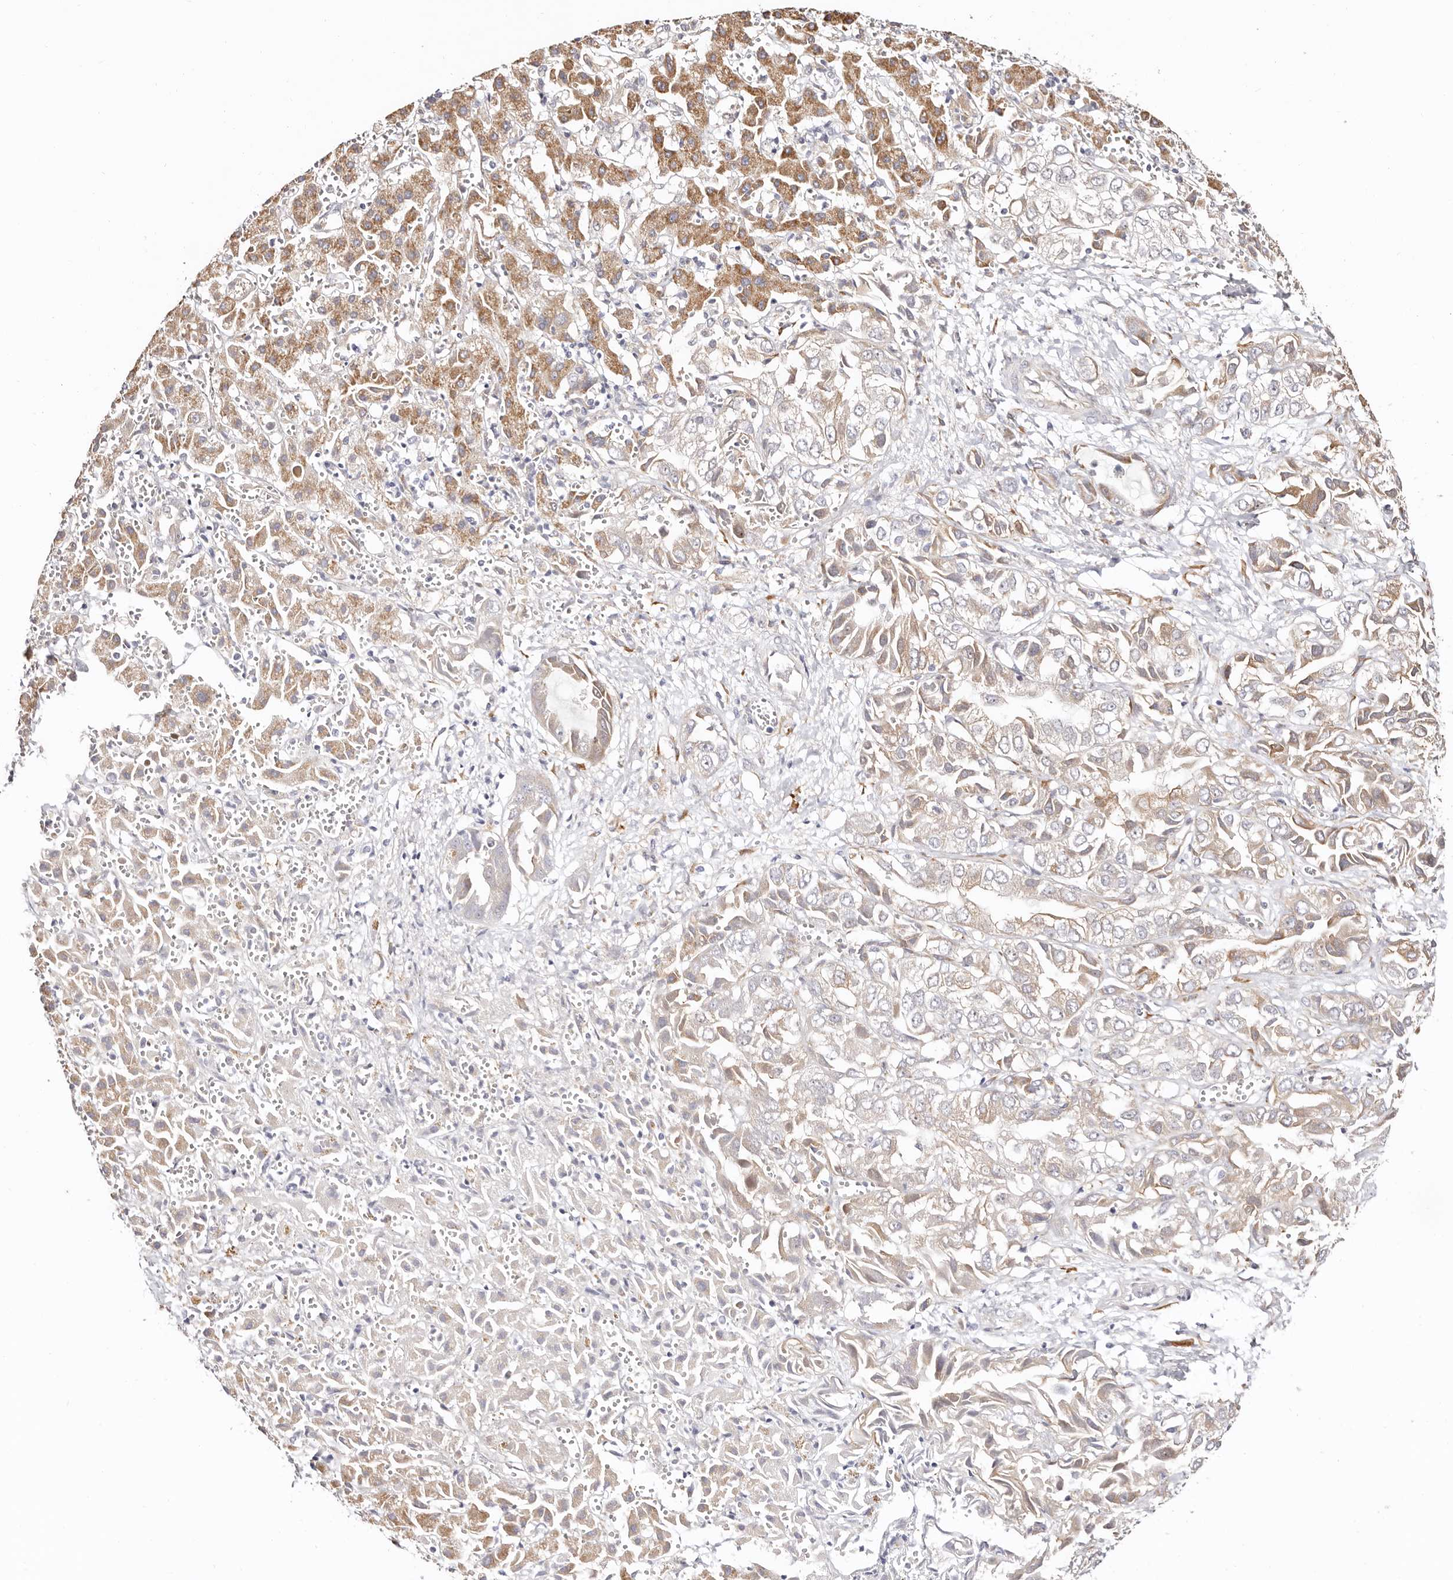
{"staining": {"intensity": "weak", "quantity": ">75%", "location": "cytoplasmic/membranous"}, "tissue": "liver cancer", "cell_type": "Tumor cells", "image_type": "cancer", "snomed": [{"axis": "morphology", "description": "Cholangiocarcinoma"}, {"axis": "topography", "description": "Liver"}], "caption": "IHC histopathology image of neoplastic tissue: cholangiocarcinoma (liver) stained using immunohistochemistry demonstrates low levels of weak protein expression localized specifically in the cytoplasmic/membranous of tumor cells, appearing as a cytoplasmic/membranous brown color.", "gene": "BCL2L15", "patient": {"sex": "female", "age": 52}}